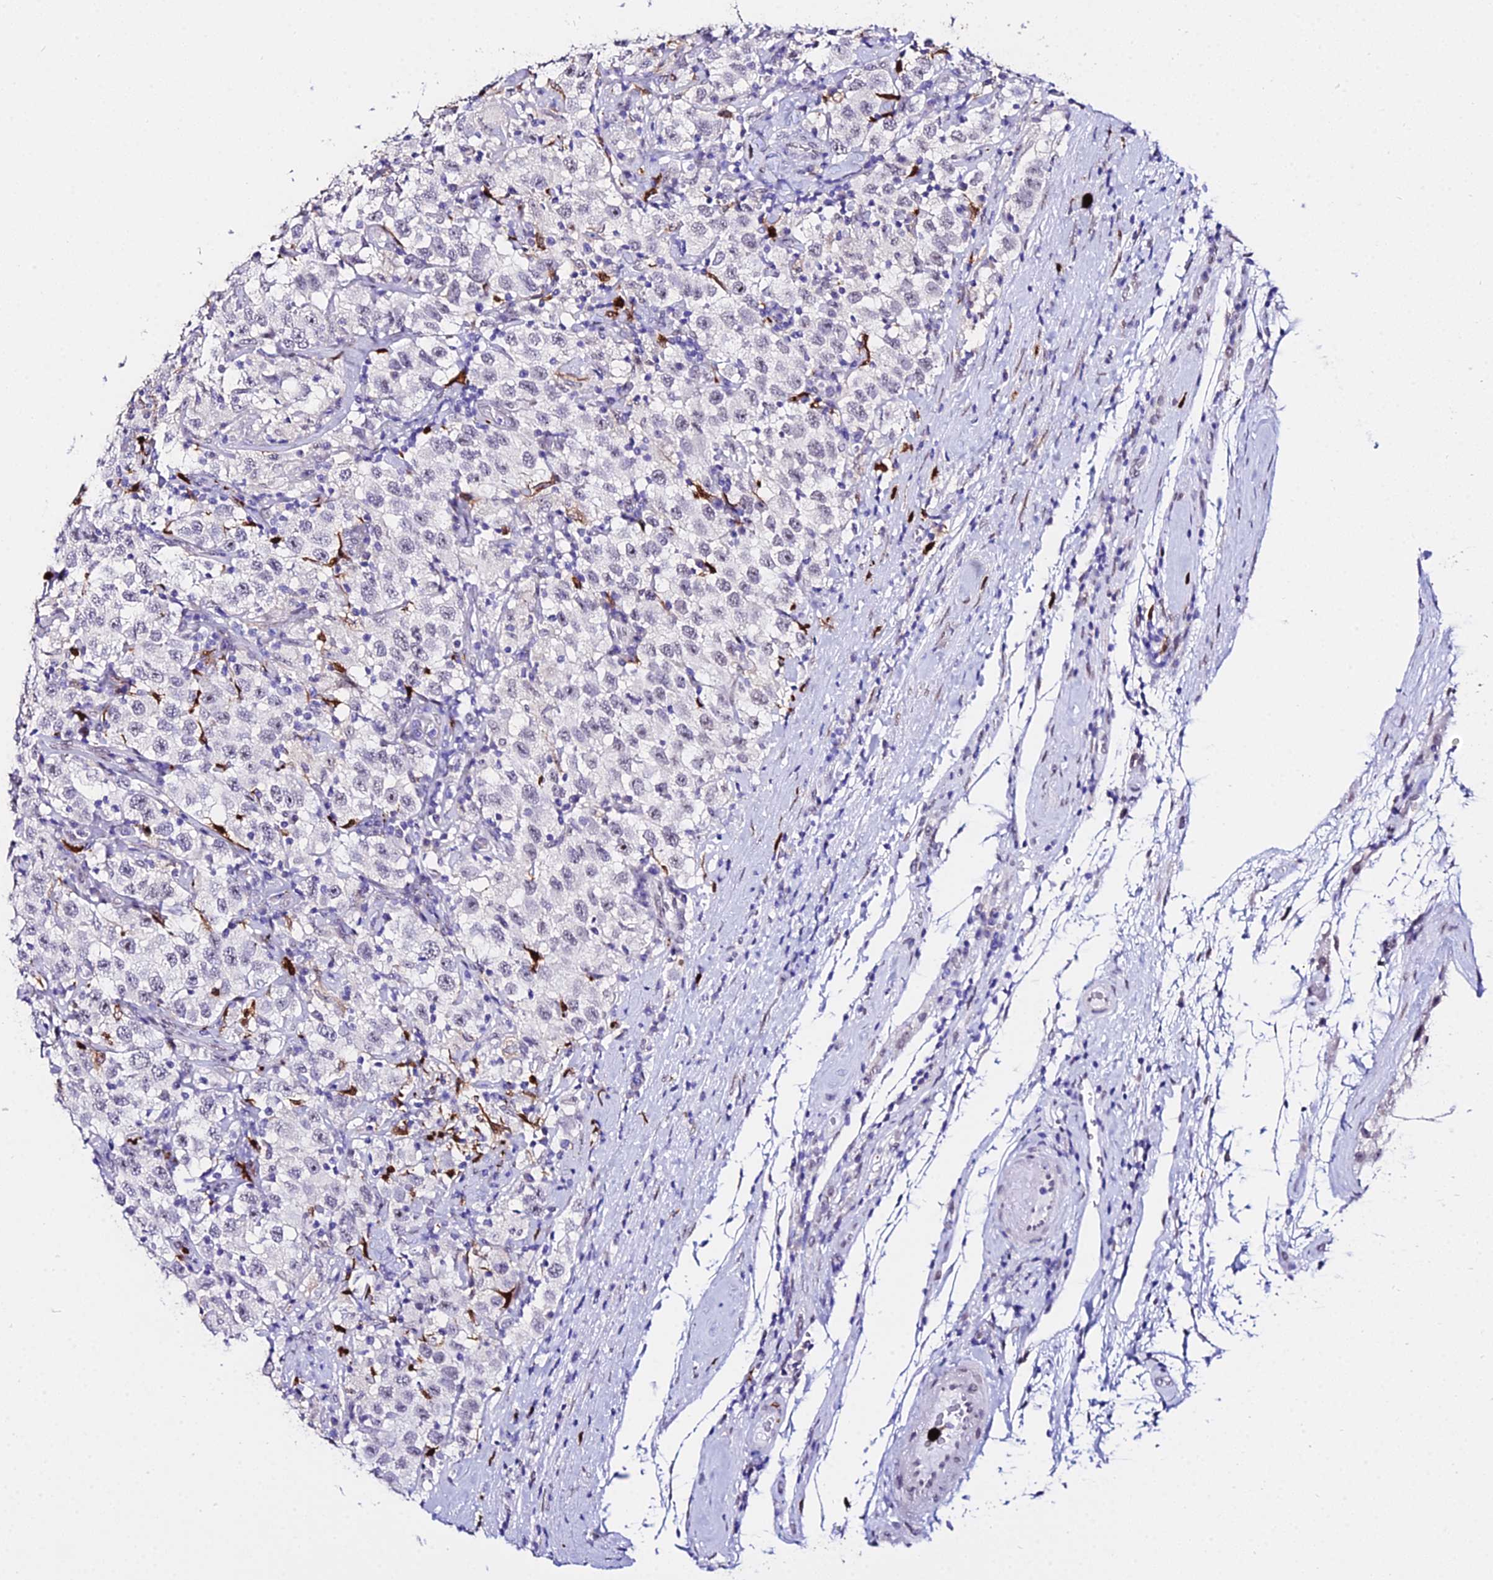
{"staining": {"intensity": "negative", "quantity": "none", "location": "none"}, "tissue": "testis cancer", "cell_type": "Tumor cells", "image_type": "cancer", "snomed": [{"axis": "morphology", "description": "Seminoma, NOS"}, {"axis": "topography", "description": "Testis"}], "caption": "IHC of testis cancer (seminoma) shows no expression in tumor cells.", "gene": "MCM10", "patient": {"sex": "male", "age": 41}}